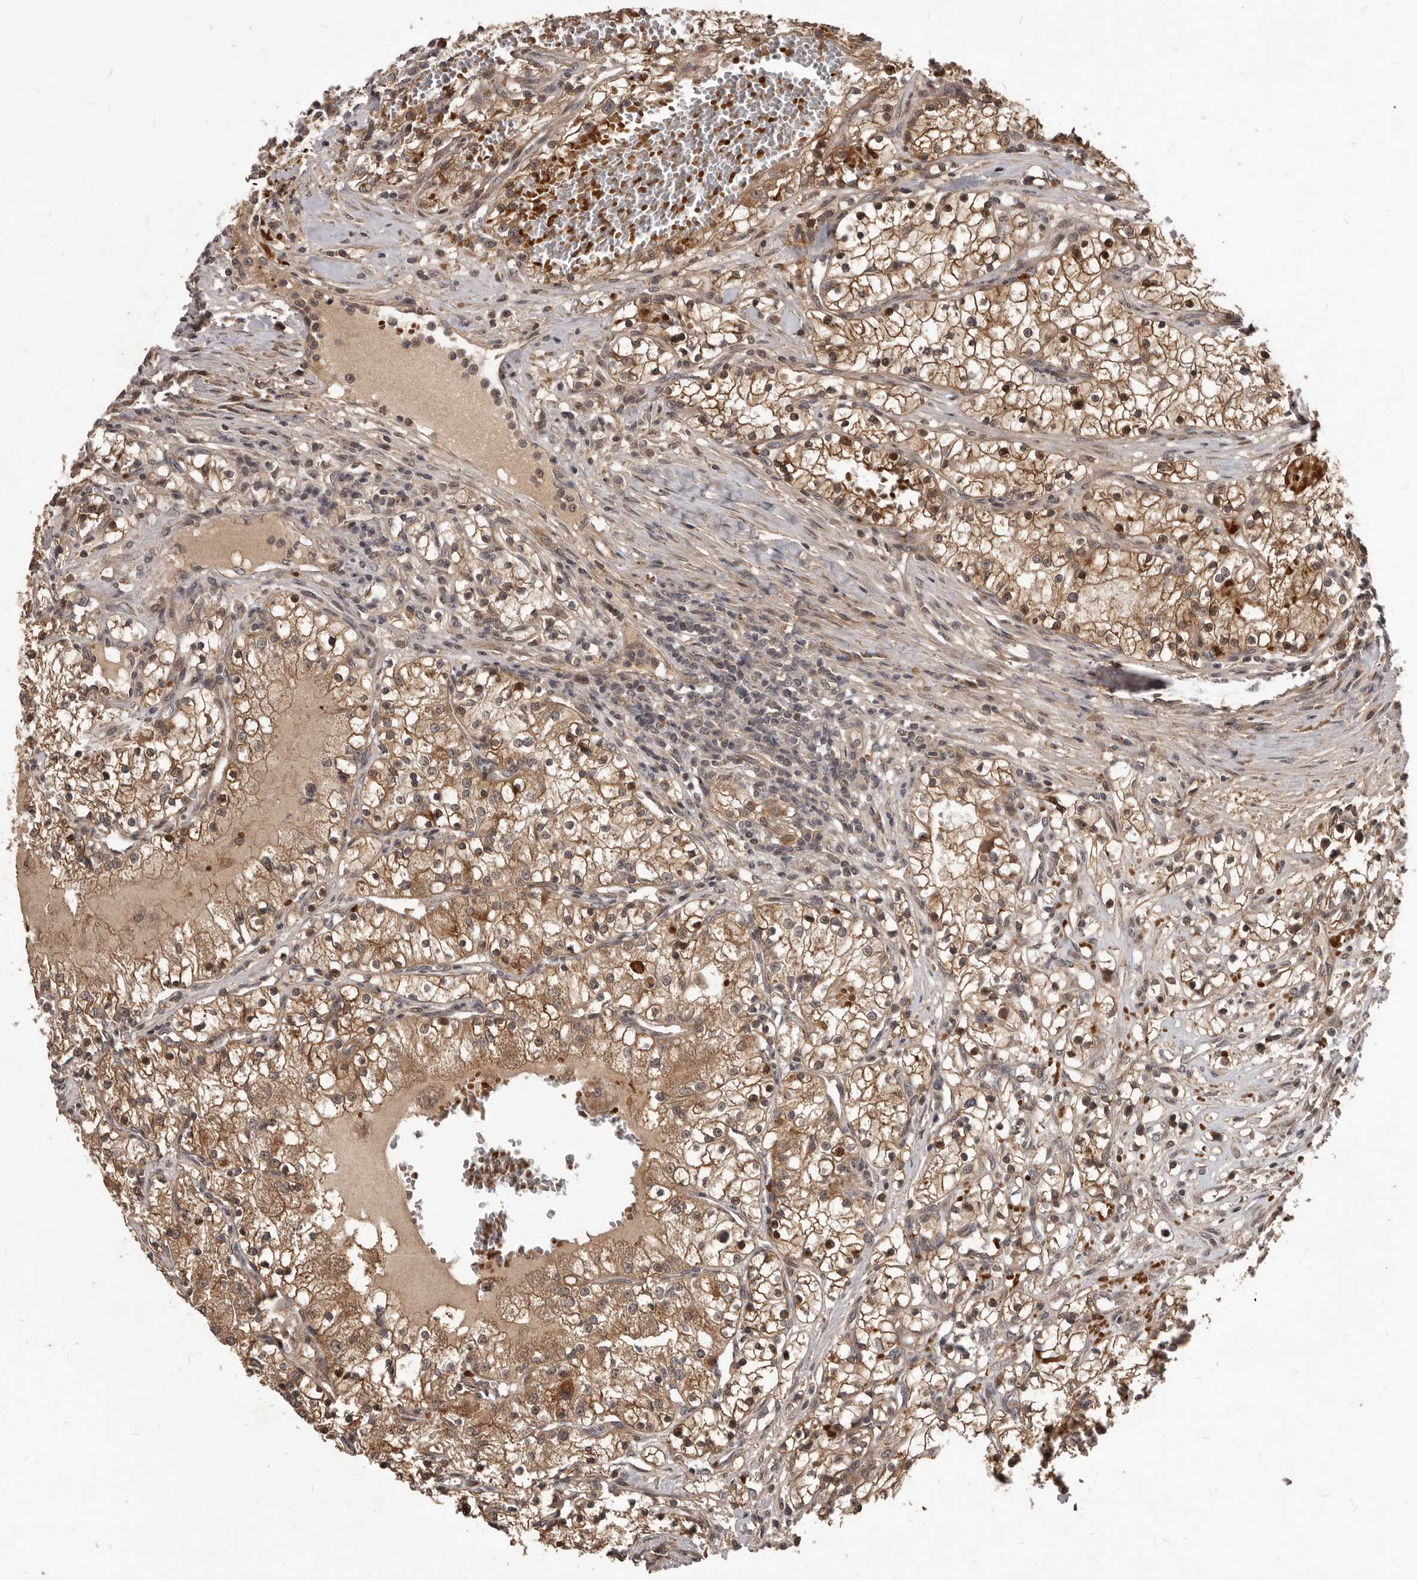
{"staining": {"intensity": "moderate", "quantity": ">75%", "location": "cytoplasmic/membranous,nuclear"}, "tissue": "renal cancer", "cell_type": "Tumor cells", "image_type": "cancer", "snomed": [{"axis": "morphology", "description": "Normal tissue, NOS"}, {"axis": "morphology", "description": "Adenocarcinoma, NOS"}, {"axis": "topography", "description": "Kidney"}], "caption": "Immunohistochemical staining of human renal cancer (adenocarcinoma) demonstrates moderate cytoplasmic/membranous and nuclear protein staining in approximately >75% of tumor cells.", "gene": "GABPB2", "patient": {"sex": "male", "age": 68}}